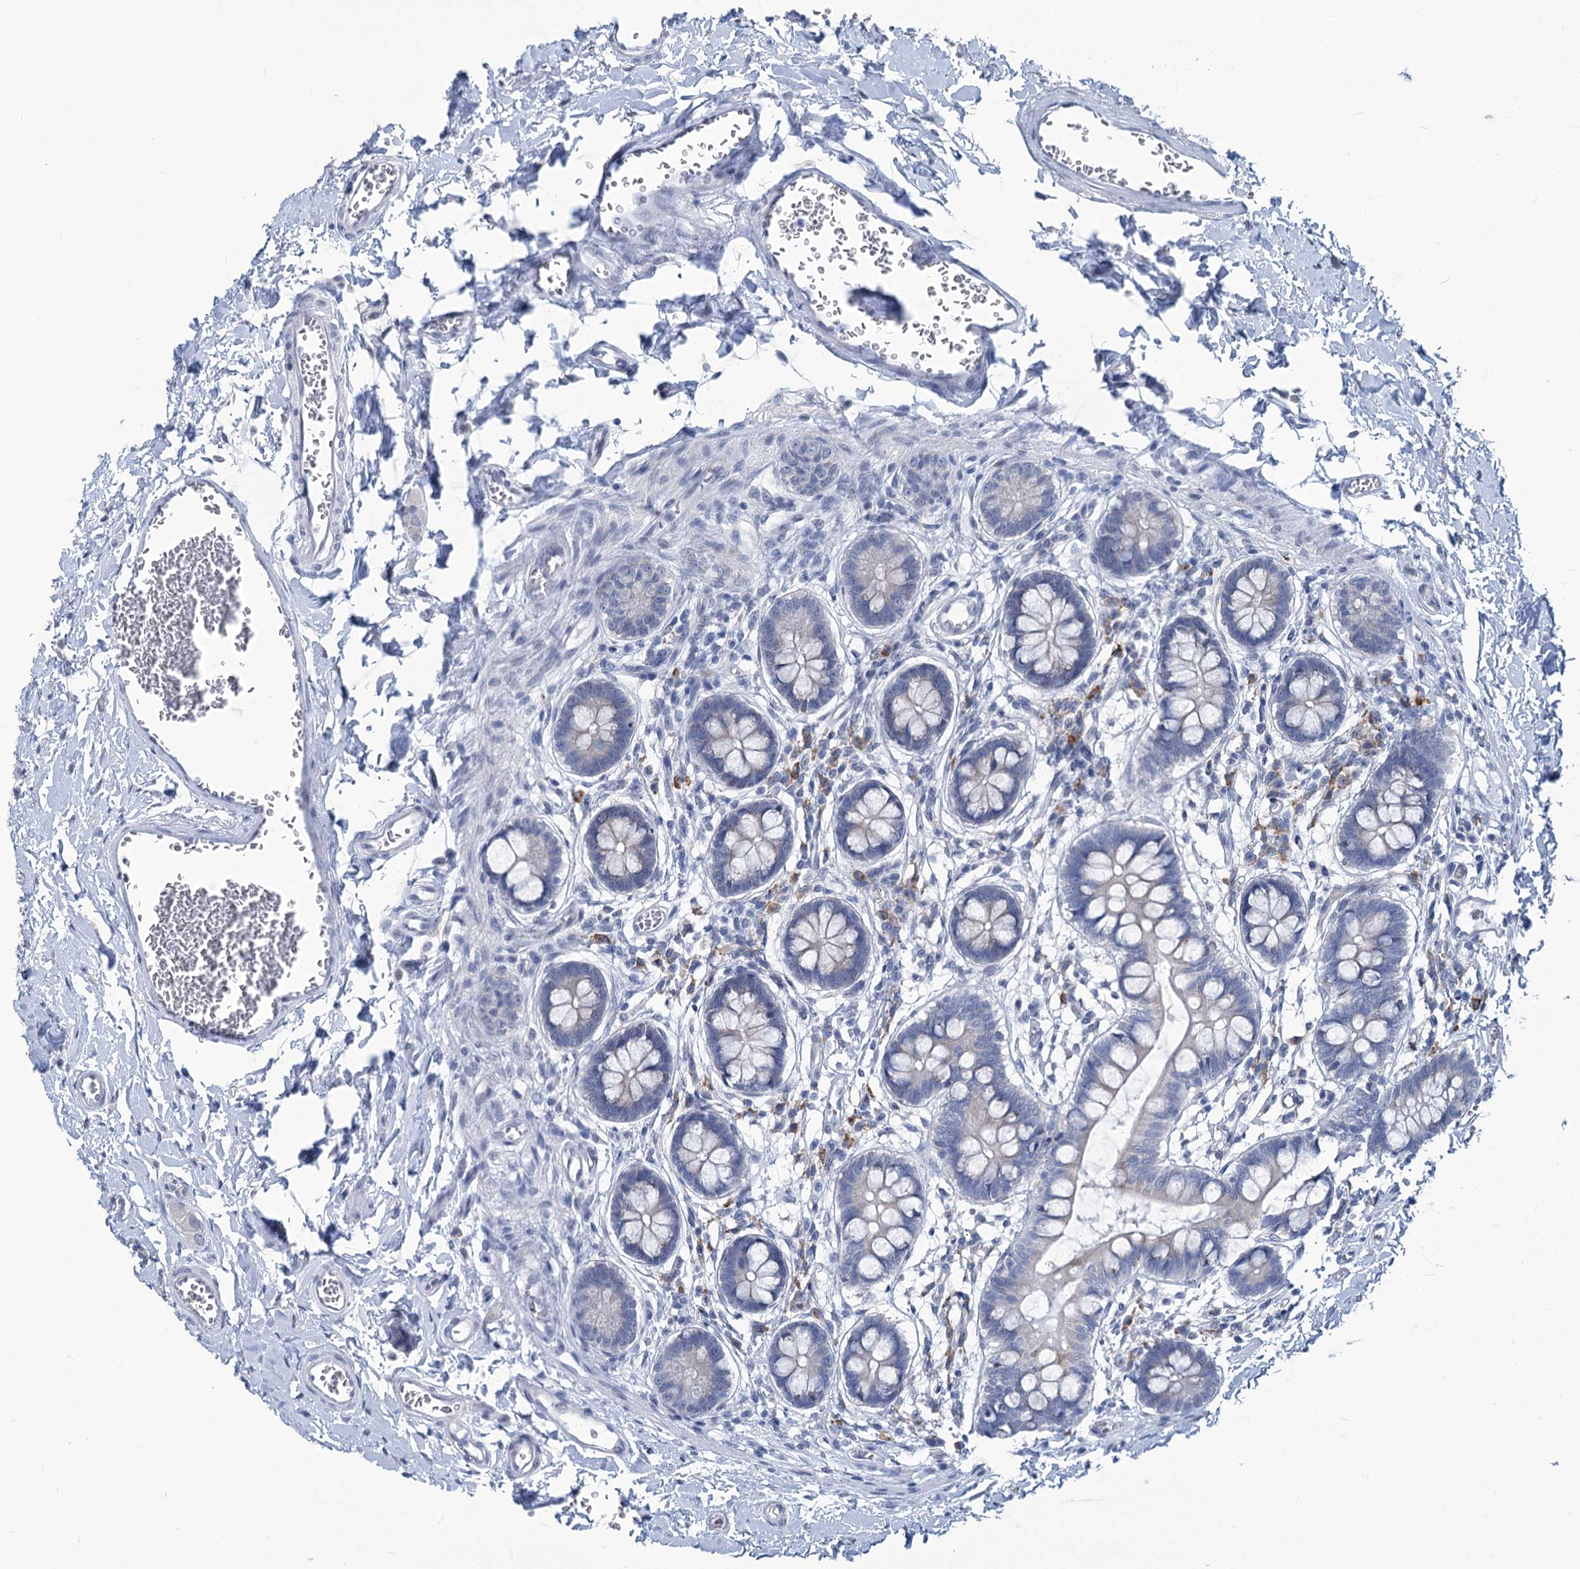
{"staining": {"intensity": "weak", "quantity": "25%-75%", "location": "cytoplasmic/membranous"}, "tissue": "small intestine", "cell_type": "Glandular cells", "image_type": "normal", "snomed": [{"axis": "morphology", "description": "Normal tissue, NOS"}, {"axis": "topography", "description": "Small intestine"}], "caption": "Glandular cells reveal low levels of weak cytoplasmic/membranous expression in about 25%-75% of cells in normal small intestine. The protein of interest is shown in brown color, while the nuclei are stained blue.", "gene": "NEU3", "patient": {"sex": "male", "age": 52}}